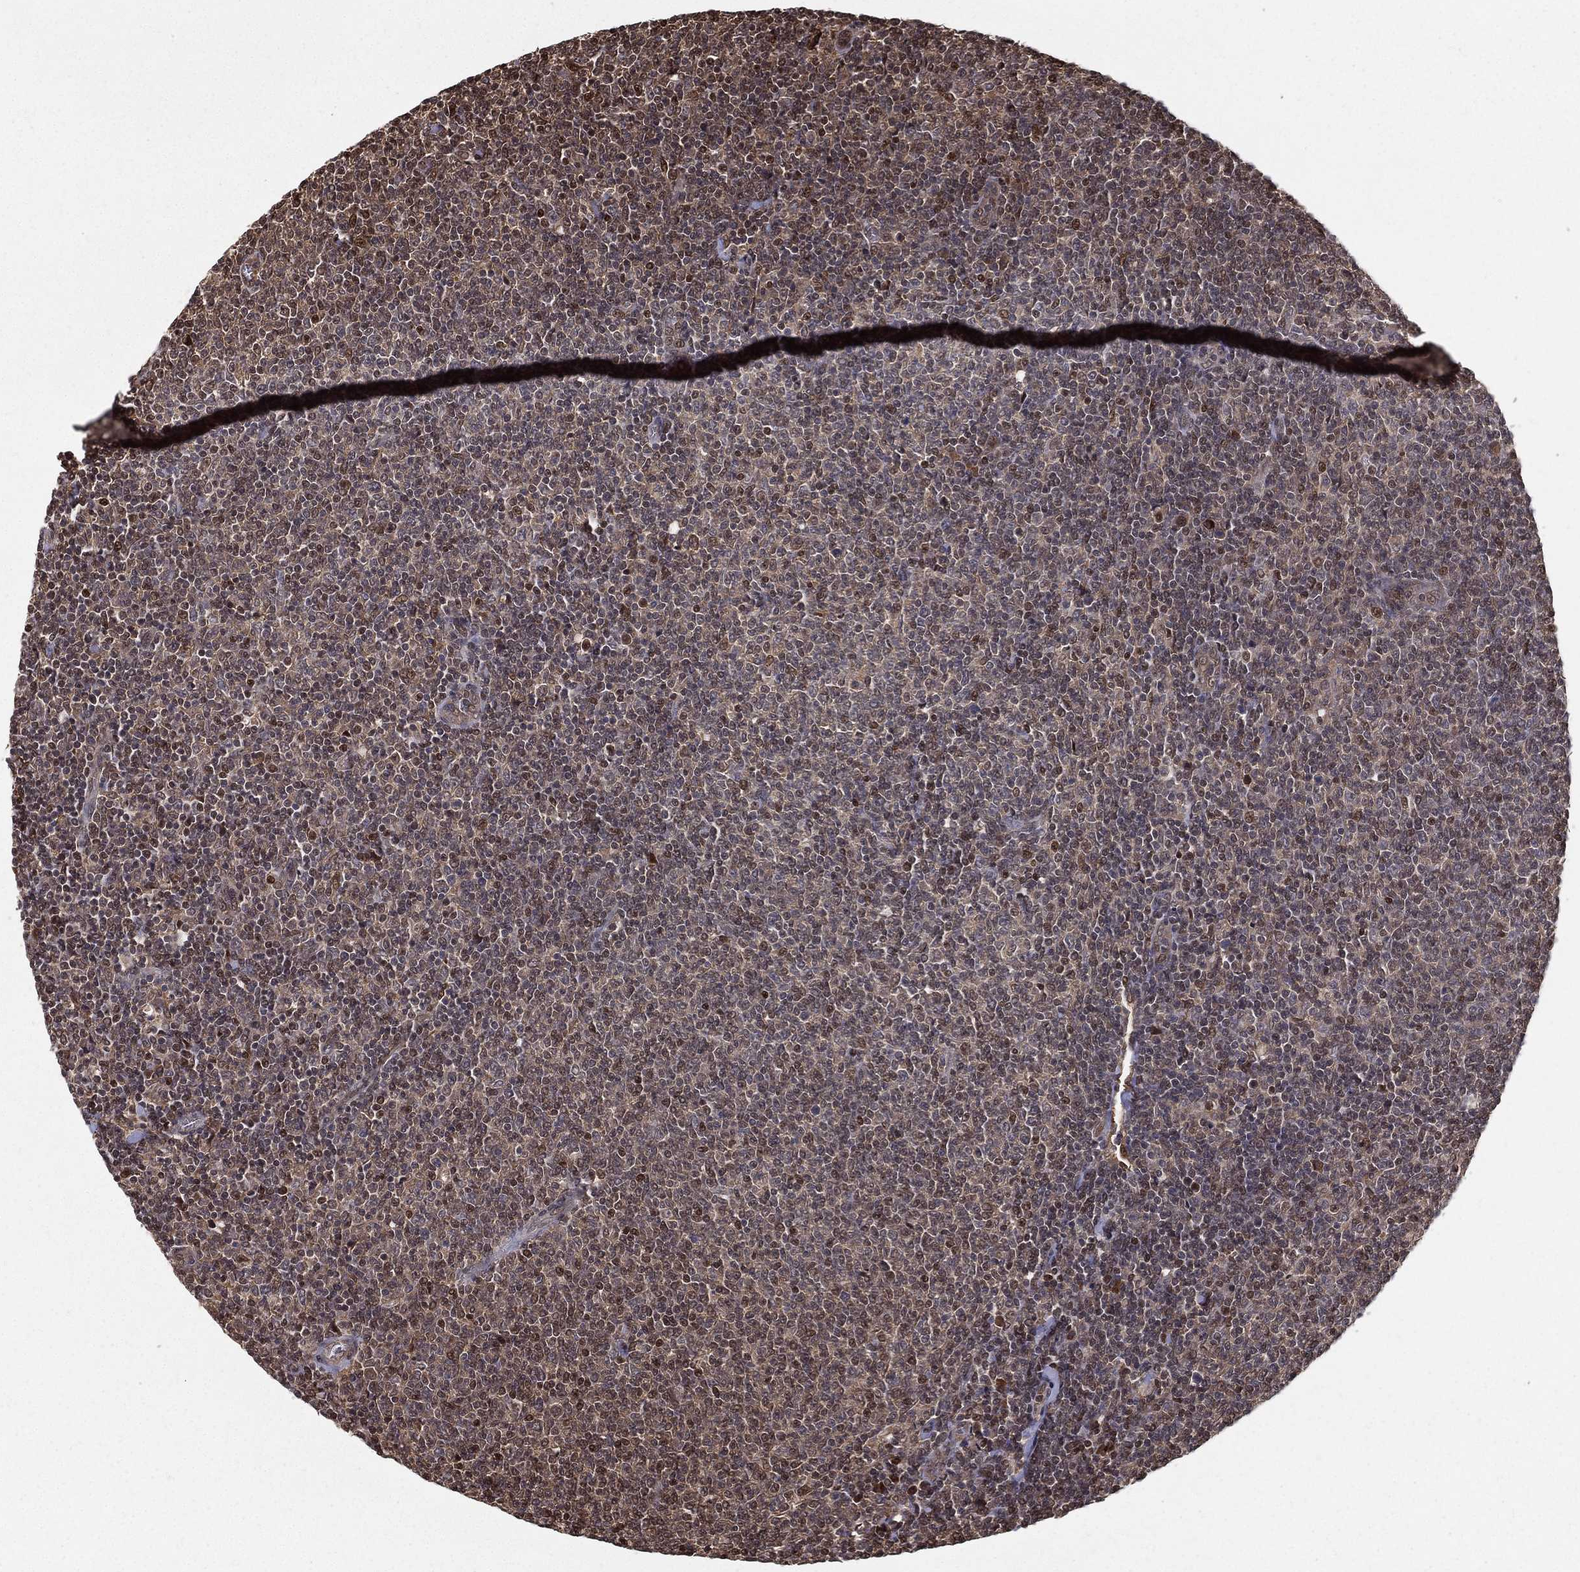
{"staining": {"intensity": "moderate", "quantity": "<25%", "location": "nuclear"}, "tissue": "lymphoma", "cell_type": "Tumor cells", "image_type": "cancer", "snomed": [{"axis": "morphology", "description": "Malignant lymphoma, non-Hodgkin's type, Low grade"}, {"axis": "topography", "description": "Lymph node"}], "caption": "The image demonstrates staining of malignant lymphoma, non-Hodgkin's type (low-grade), revealing moderate nuclear protein positivity (brown color) within tumor cells. The protein is stained brown, and the nuclei are stained in blue (DAB (3,3'-diaminobenzidine) IHC with brightfield microscopy, high magnification).", "gene": "SLC6A6", "patient": {"sex": "male", "age": 52}}